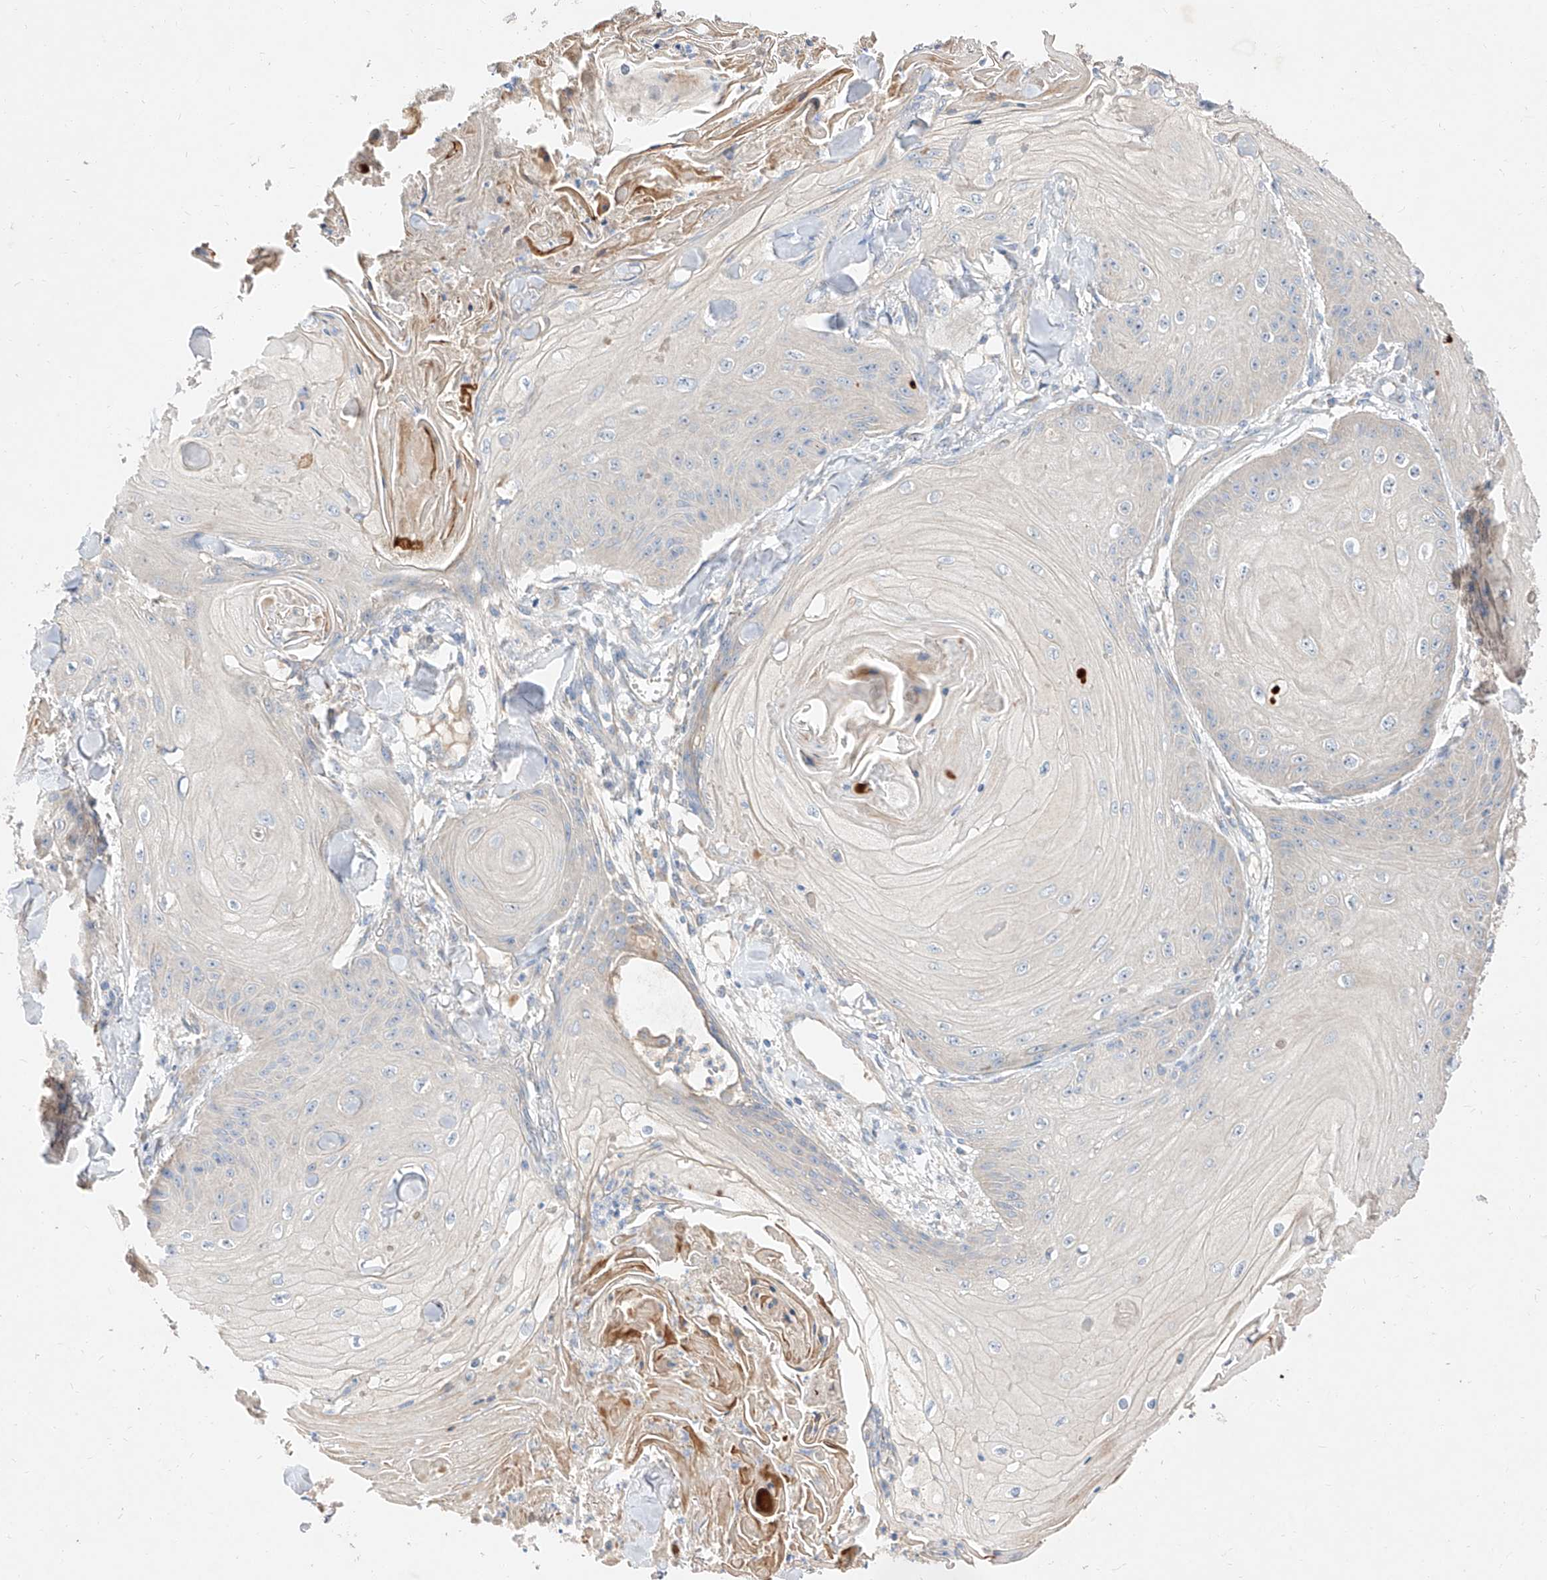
{"staining": {"intensity": "negative", "quantity": "none", "location": "none"}, "tissue": "skin cancer", "cell_type": "Tumor cells", "image_type": "cancer", "snomed": [{"axis": "morphology", "description": "Squamous cell carcinoma, NOS"}, {"axis": "topography", "description": "Skin"}], "caption": "Skin squamous cell carcinoma stained for a protein using immunohistochemistry (IHC) shows no staining tumor cells.", "gene": "DIRAS3", "patient": {"sex": "male", "age": 74}}